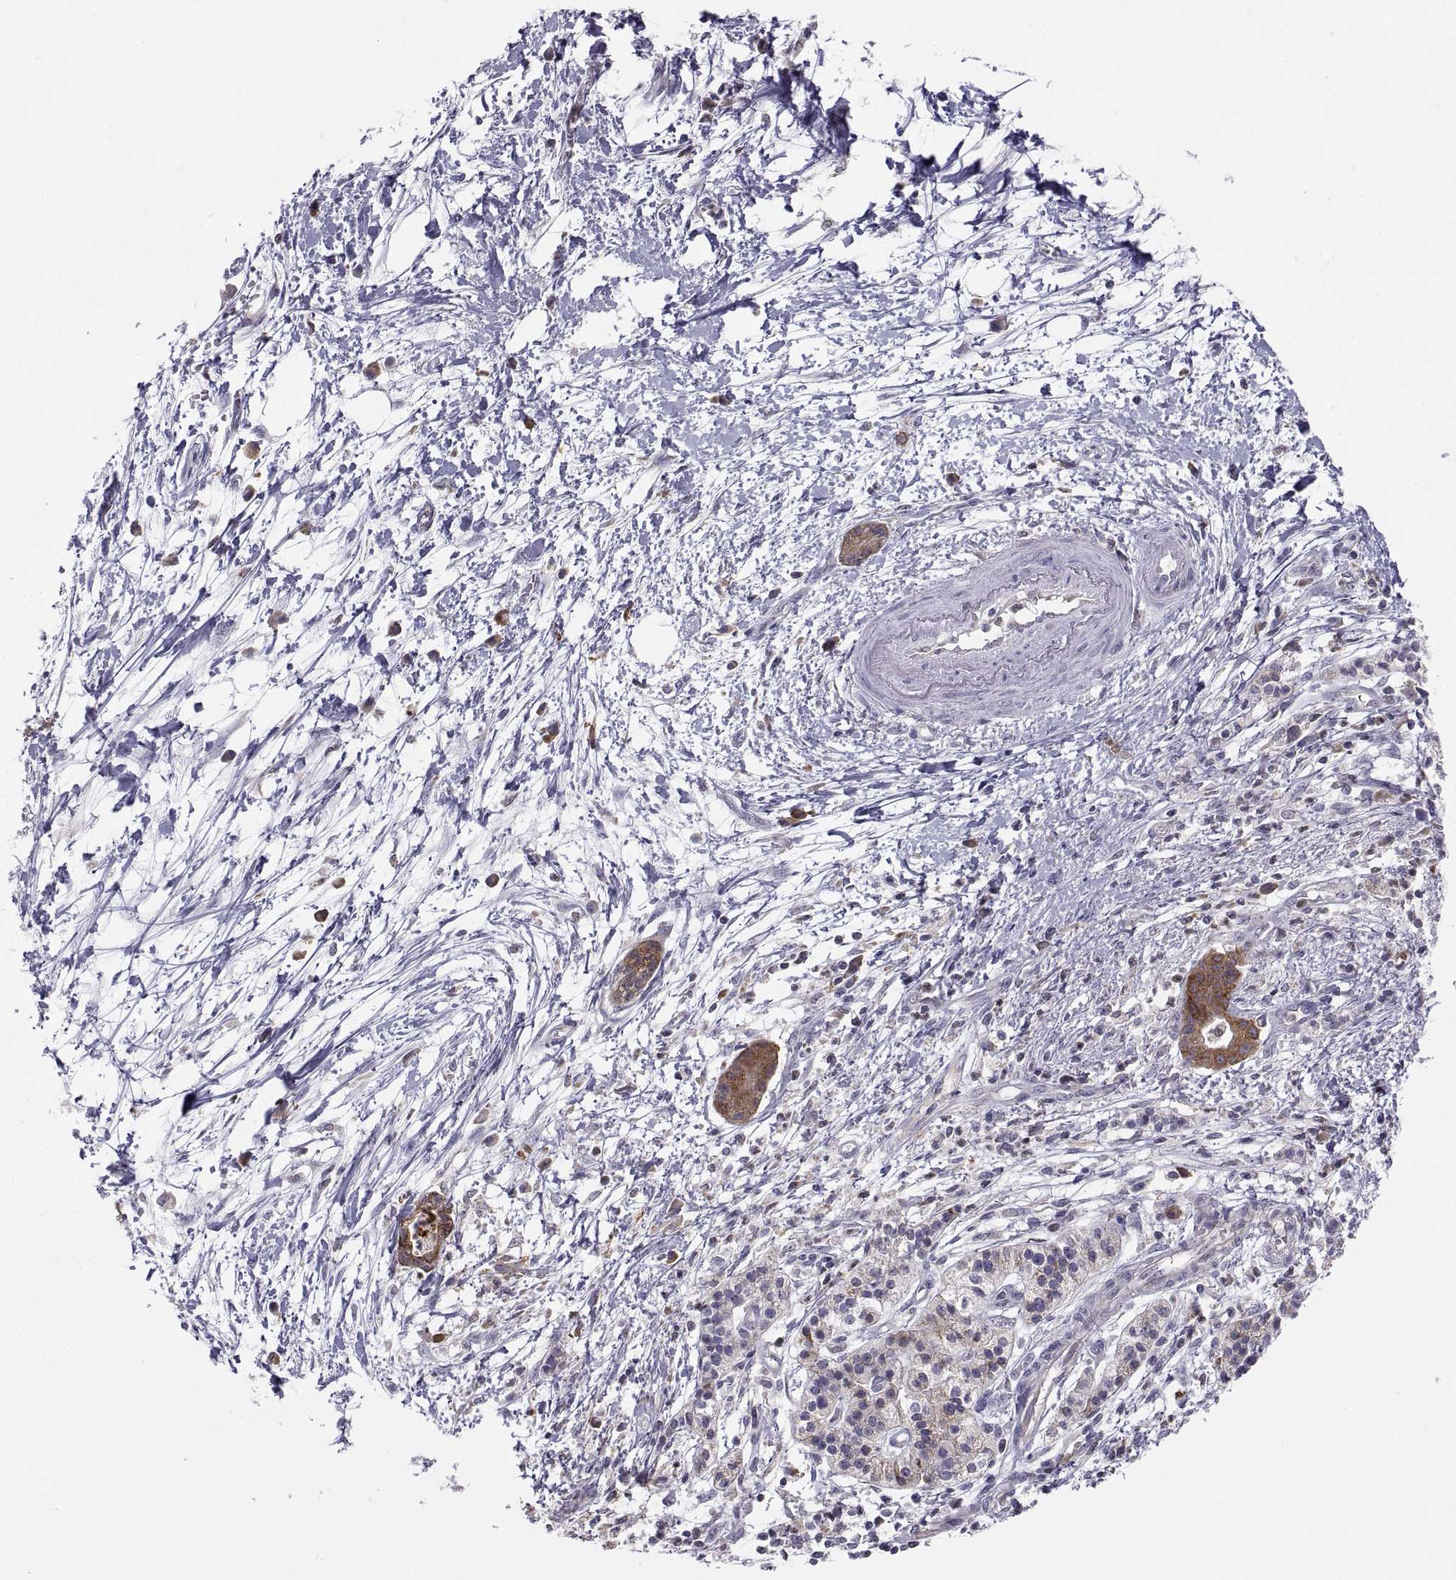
{"staining": {"intensity": "weak", "quantity": "25%-75%", "location": "cytoplasmic/membranous"}, "tissue": "pancreatic cancer", "cell_type": "Tumor cells", "image_type": "cancer", "snomed": [{"axis": "morphology", "description": "Normal tissue, NOS"}, {"axis": "morphology", "description": "Adenocarcinoma, NOS"}, {"axis": "topography", "description": "Lymph node"}, {"axis": "topography", "description": "Pancreas"}], "caption": "Immunohistochemical staining of pancreatic cancer reveals low levels of weak cytoplasmic/membranous protein positivity in about 25%-75% of tumor cells. The protein of interest is shown in brown color, while the nuclei are stained blue.", "gene": "ERO1A", "patient": {"sex": "female", "age": 58}}